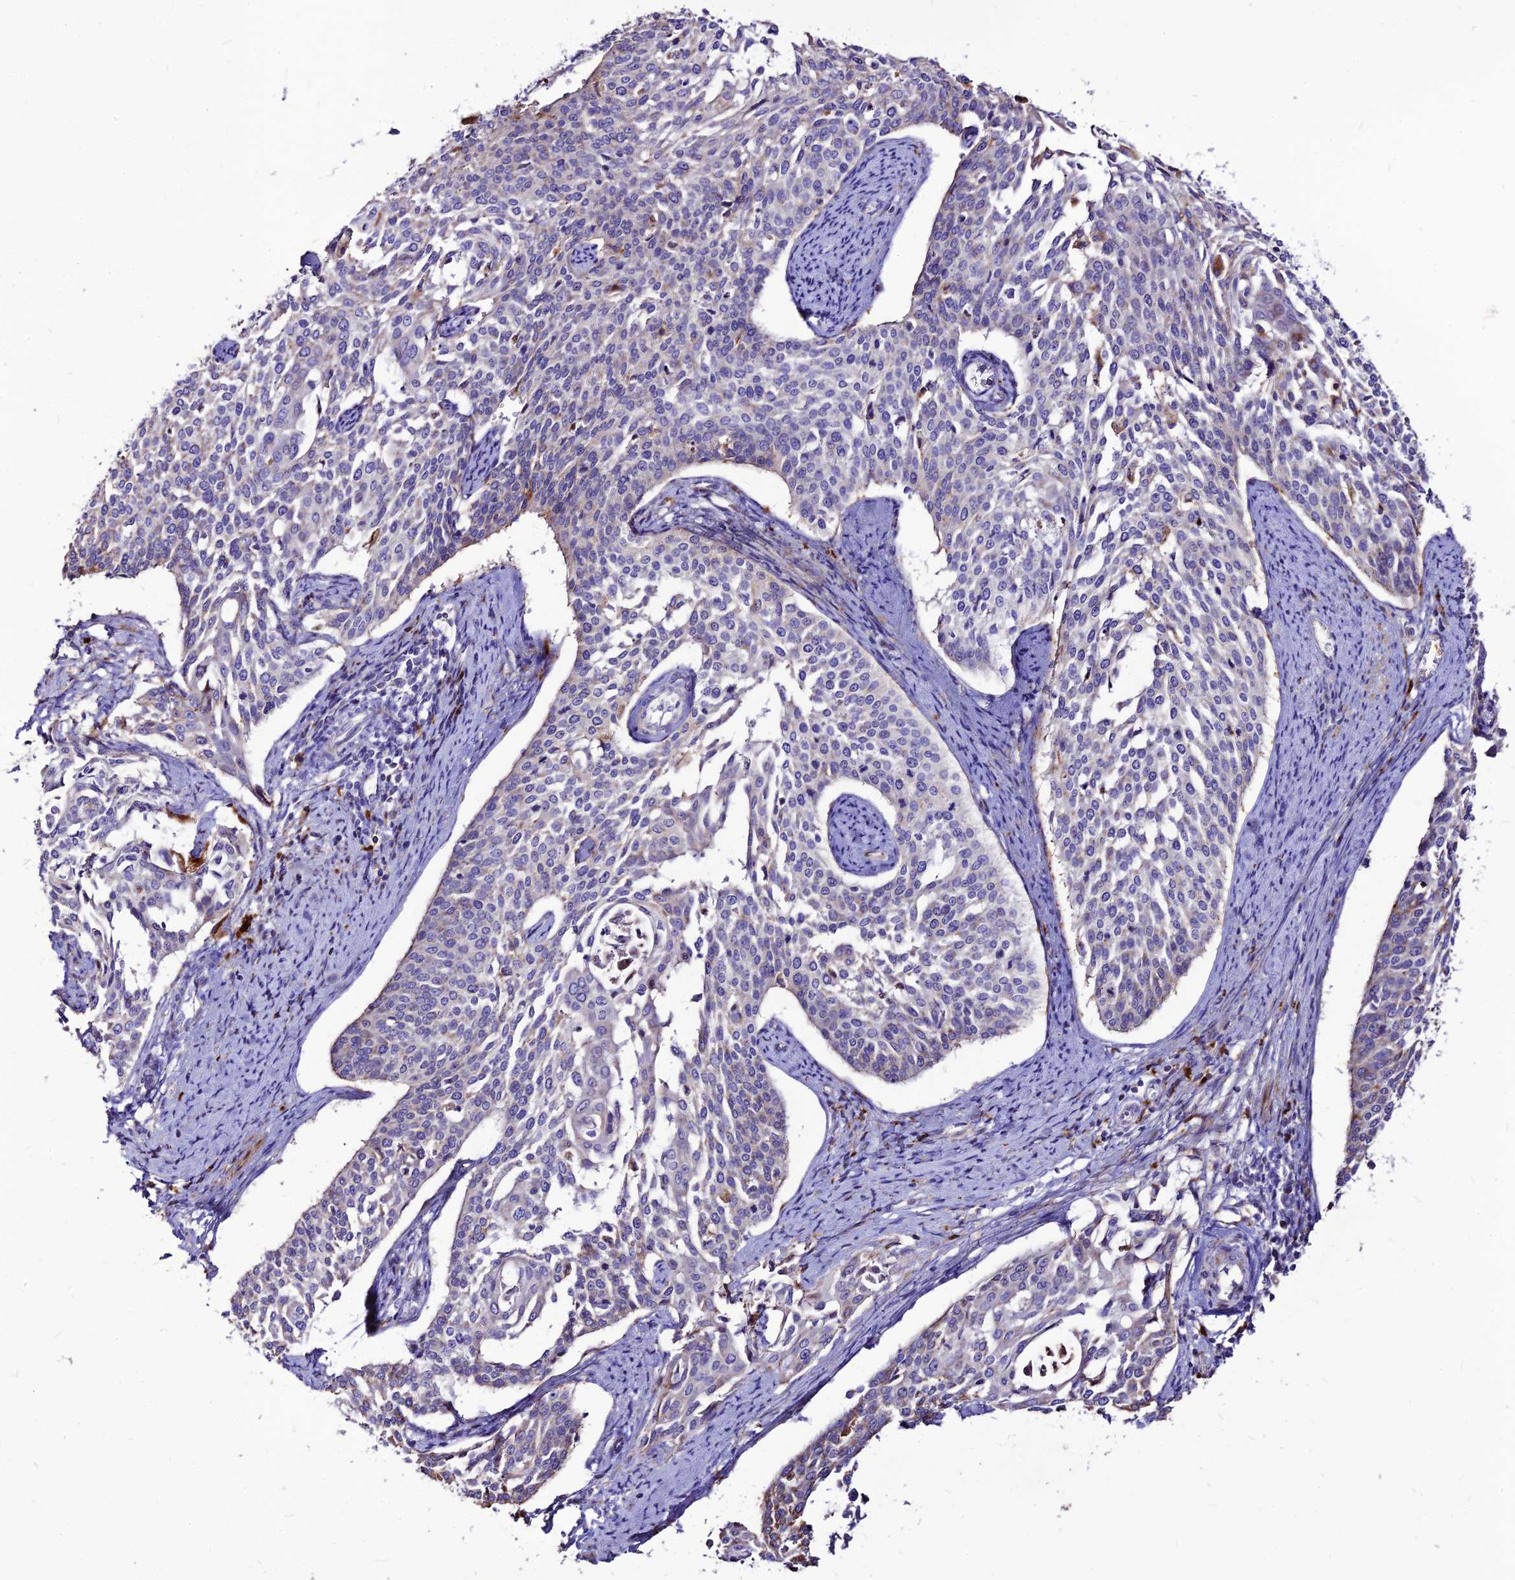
{"staining": {"intensity": "negative", "quantity": "none", "location": "none"}, "tissue": "cervical cancer", "cell_type": "Tumor cells", "image_type": "cancer", "snomed": [{"axis": "morphology", "description": "Squamous cell carcinoma, NOS"}, {"axis": "topography", "description": "Cervix"}], "caption": "There is no significant positivity in tumor cells of cervical cancer.", "gene": "RIMOC1", "patient": {"sex": "female", "age": 44}}